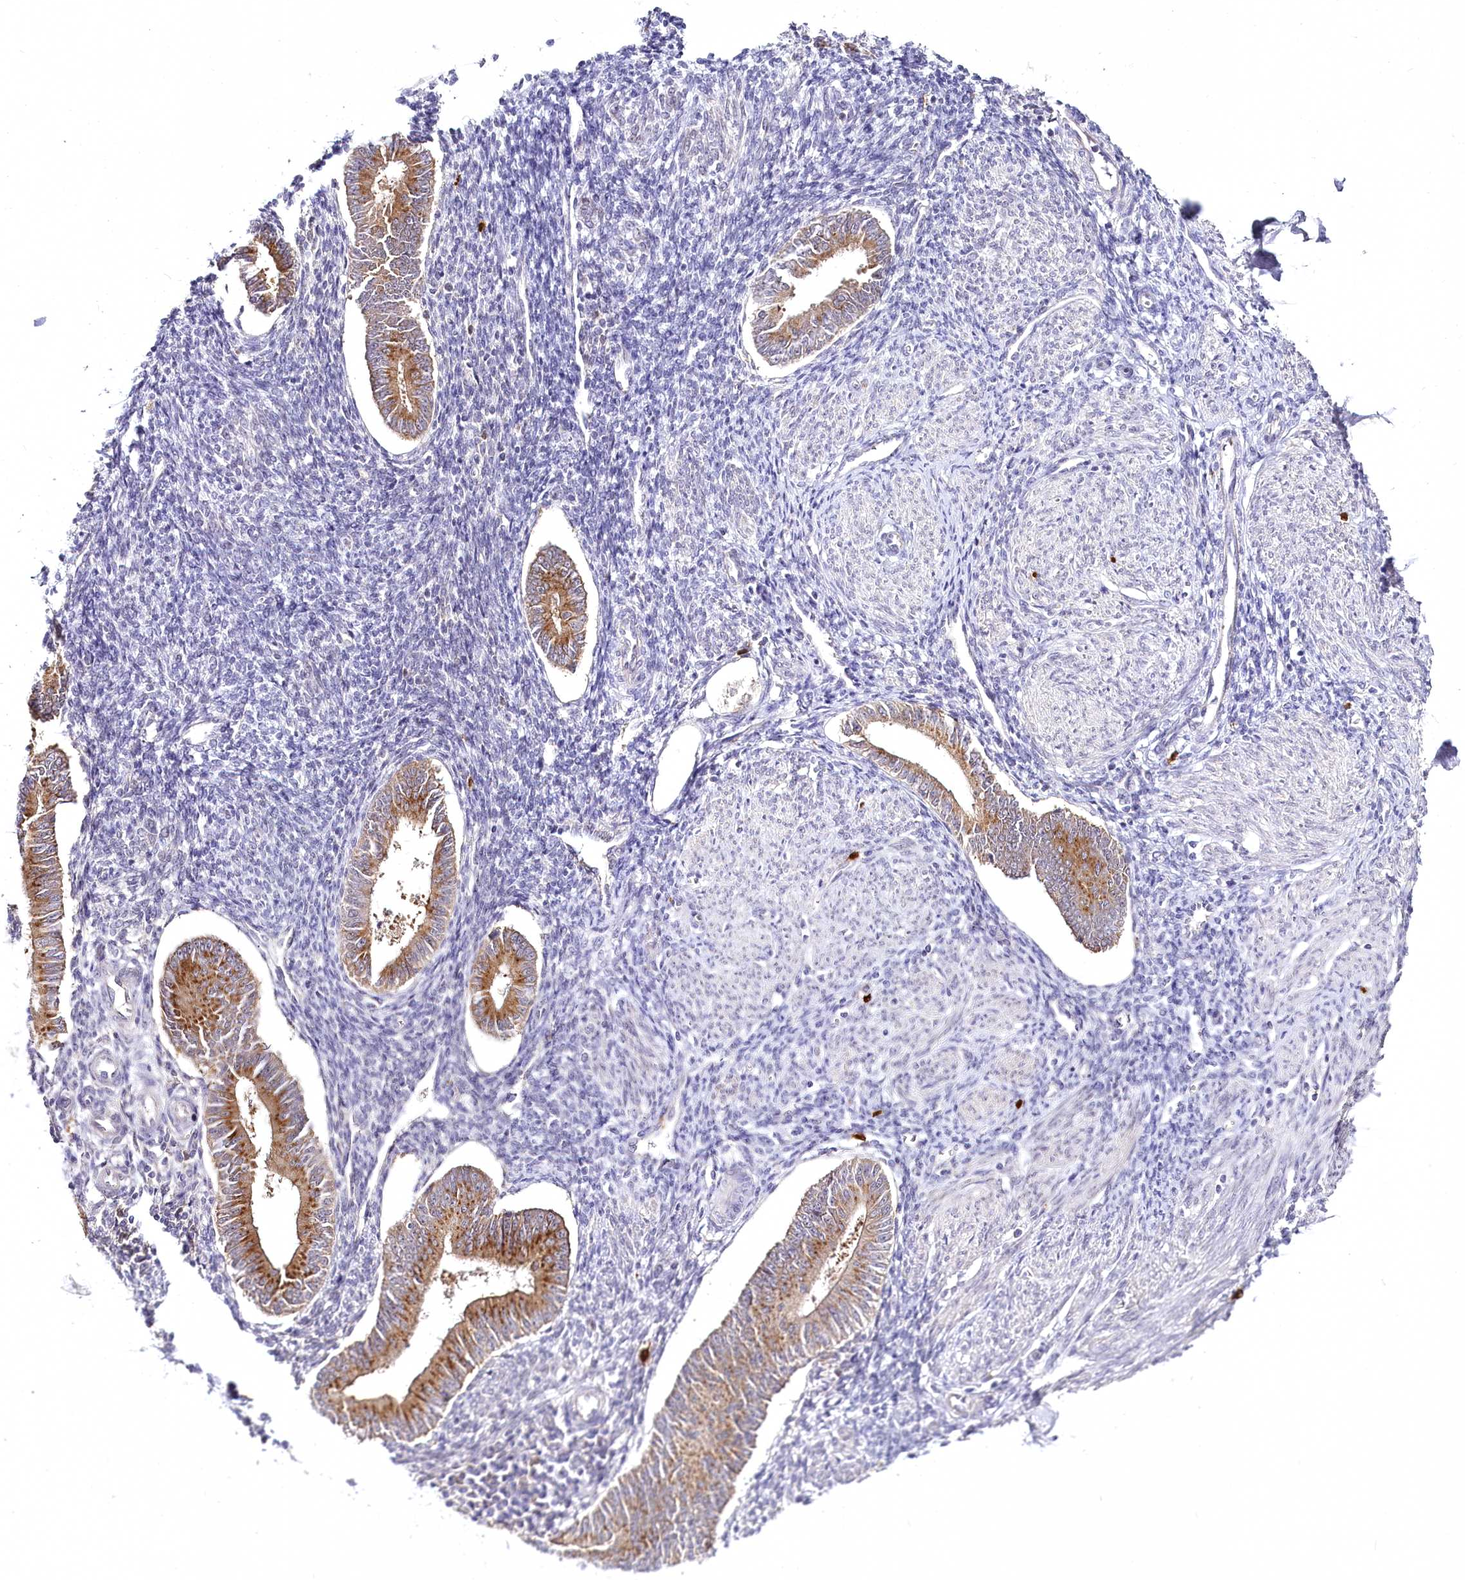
{"staining": {"intensity": "negative", "quantity": "none", "location": "none"}, "tissue": "endometrium", "cell_type": "Cells in endometrial stroma", "image_type": "normal", "snomed": [{"axis": "morphology", "description": "Normal tissue, NOS"}, {"axis": "topography", "description": "Uterus"}, {"axis": "topography", "description": "Endometrium"}], "caption": "Immunohistochemical staining of unremarkable human endometrium shows no significant expression in cells in endometrial stroma.", "gene": "VWA5A", "patient": {"sex": "female", "age": 48}}